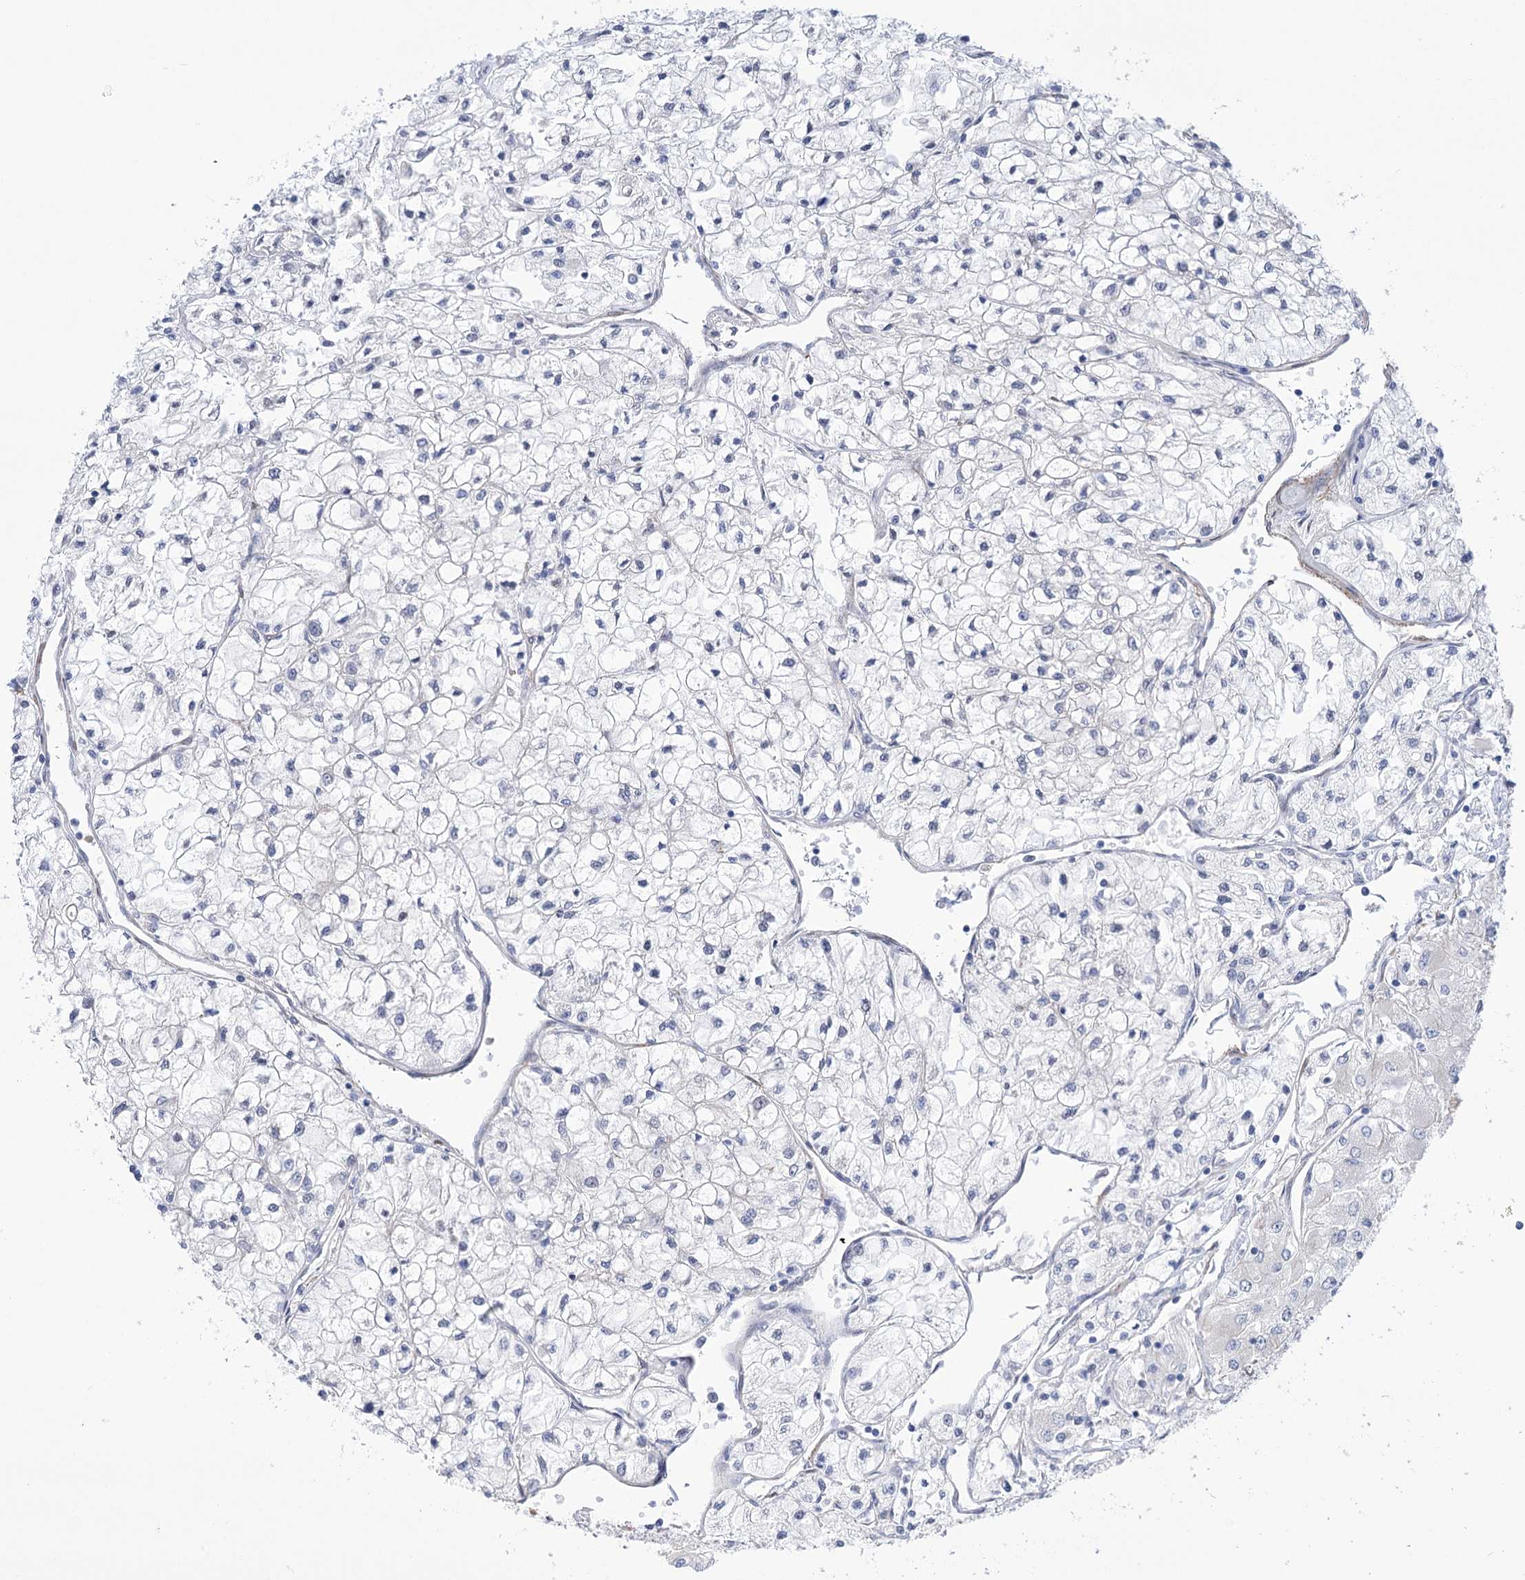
{"staining": {"intensity": "negative", "quantity": "none", "location": "none"}, "tissue": "renal cancer", "cell_type": "Tumor cells", "image_type": "cancer", "snomed": [{"axis": "morphology", "description": "Adenocarcinoma, NOS"}, {"axis": "topography", "description": "Kidney"}], "caption": "The immunohistochemistry (IHC) image has no significant positivity in tumor cells of renal cancer (adenocarcinoma) tissue.", "gene": "WASHC3", "patient": {"sex": "male", "age": 80}}